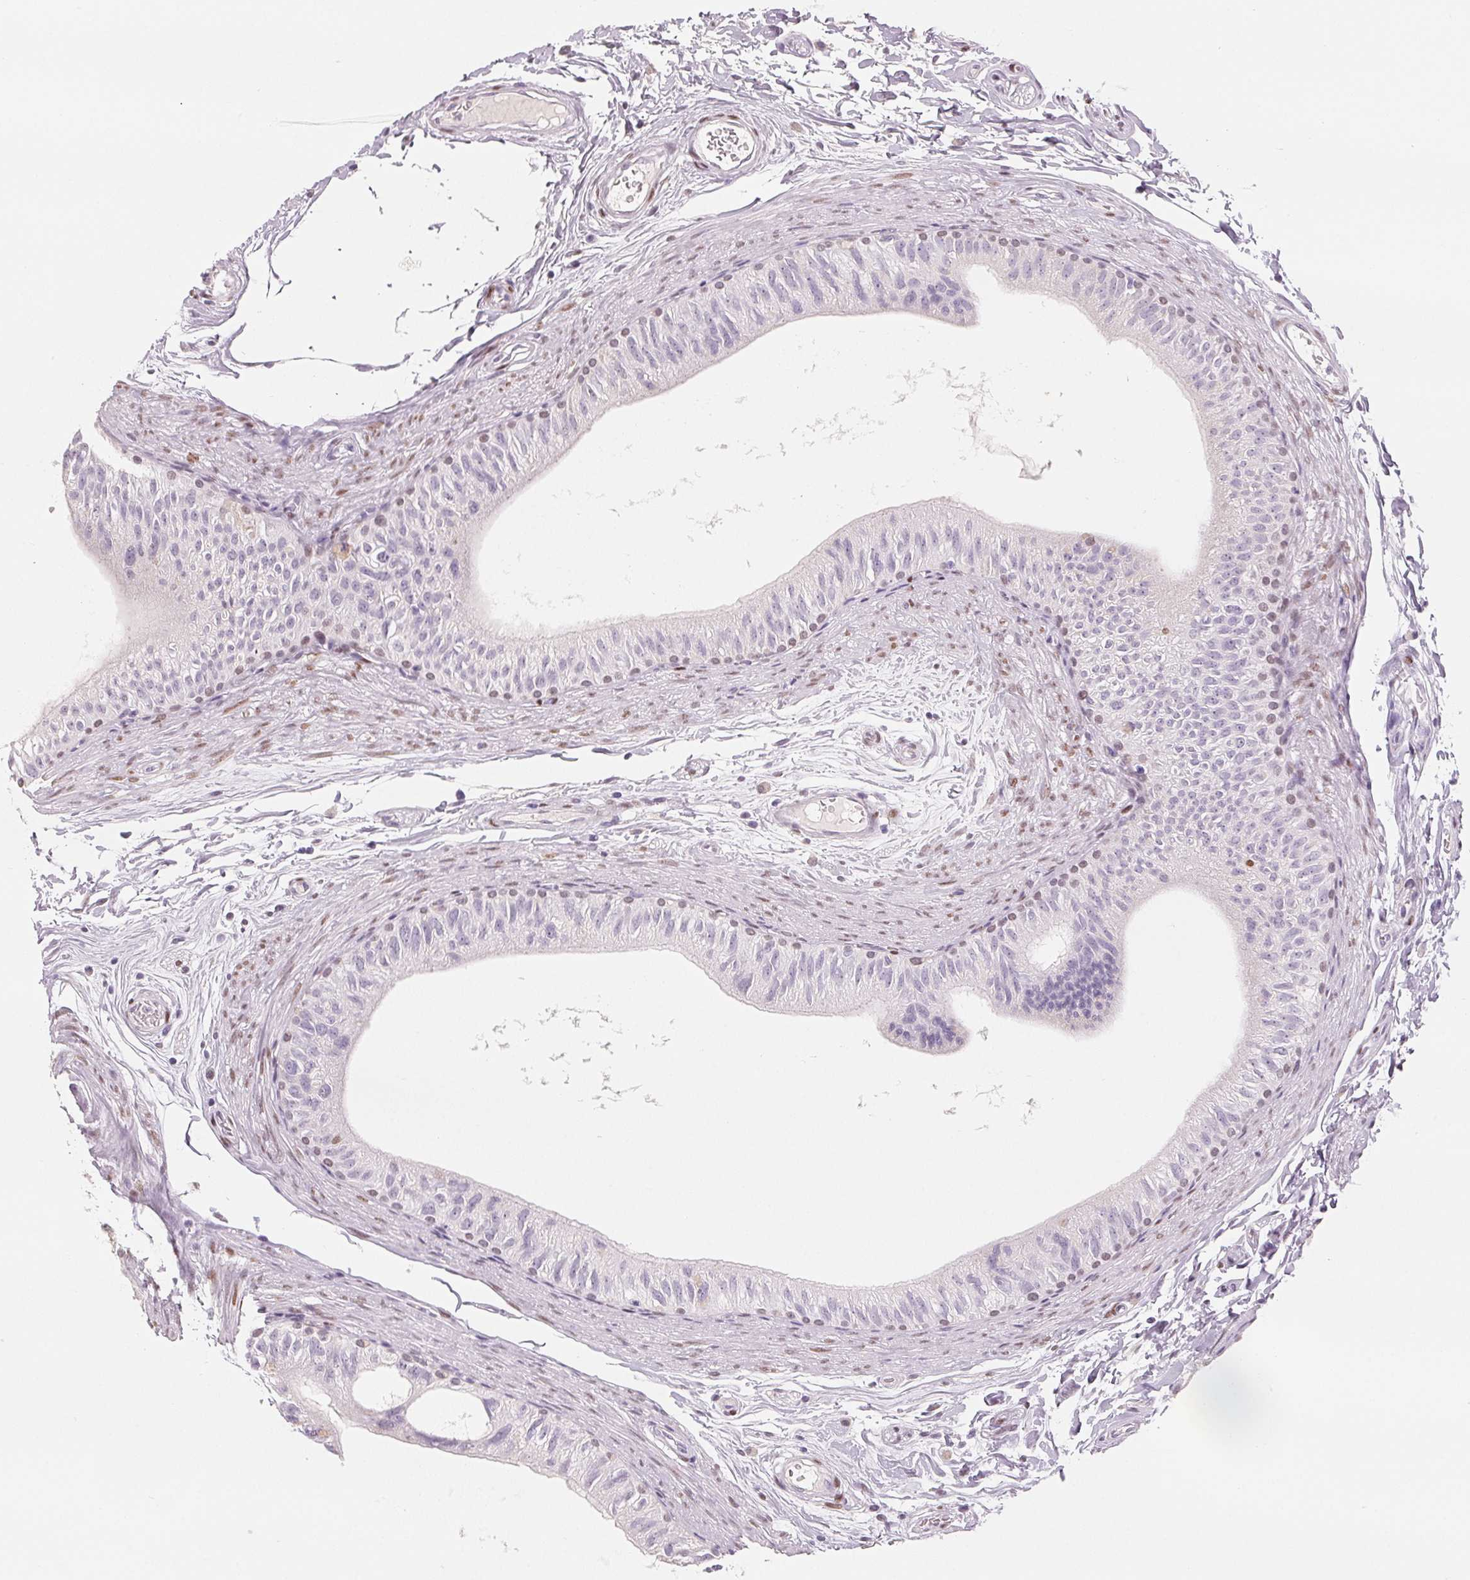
{"staining": {"intensity": "moderate", "quantity": "<25%", "location": "nuclear"}, "tissue": "epididymis", "cell_type": "Glandular cells", "image_type": "normal", "snomed": [{"axis": "morphology", "description": "Normal tissue, NOS"}, {"axis": "topography", "description": "Epididymis"}], "caption": "Brown immunohistochemical staining in benign human epididymis demonstrates moderate nuclear positivity in about <25% of glandular cells.", "gene": "SMARCD3", "patient": {"sex": "male", "age": 36}}